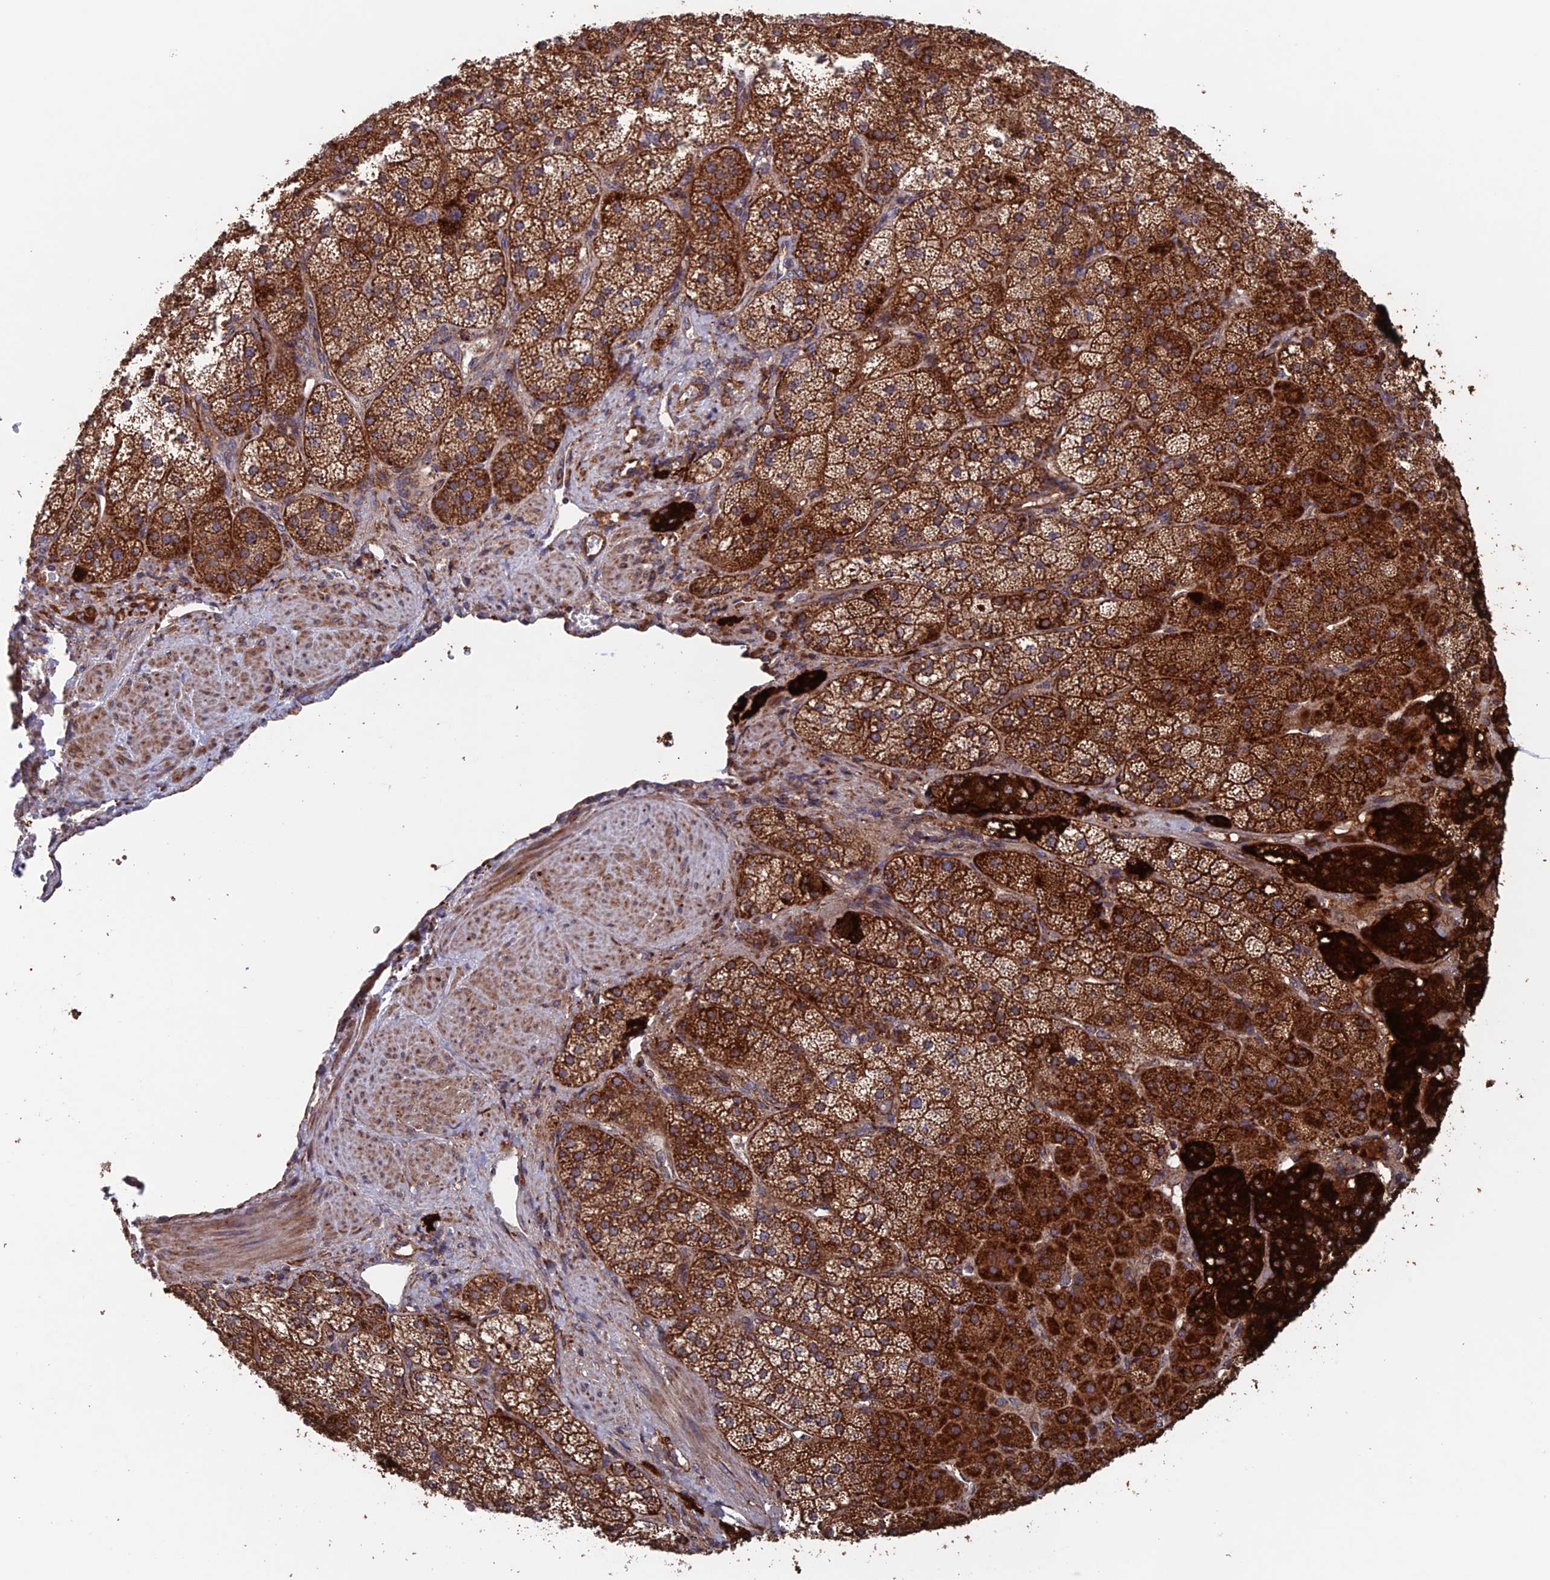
{"staining": {"intensity": "strong", "quantity": ">75%", "location": "cytoplasmic/membranous"}, "tissue": "adrenal gland", "cell_type": "Glandular cells", "image_type": "normal", "snomed": [{"axis": "morphology", "description": "Normal tissue, NOS"}, {"axis": "topography", "description": "Adrenal gland"}], "caption": "Strong cytoplasmic/membranous expression for a protein is present in about >75% of glandular cells of unremarkable adrenal gland using immunohistochemistry (IHC).", "gene": "MRPL1", "patient": {"sex": "male", "age": 57}}